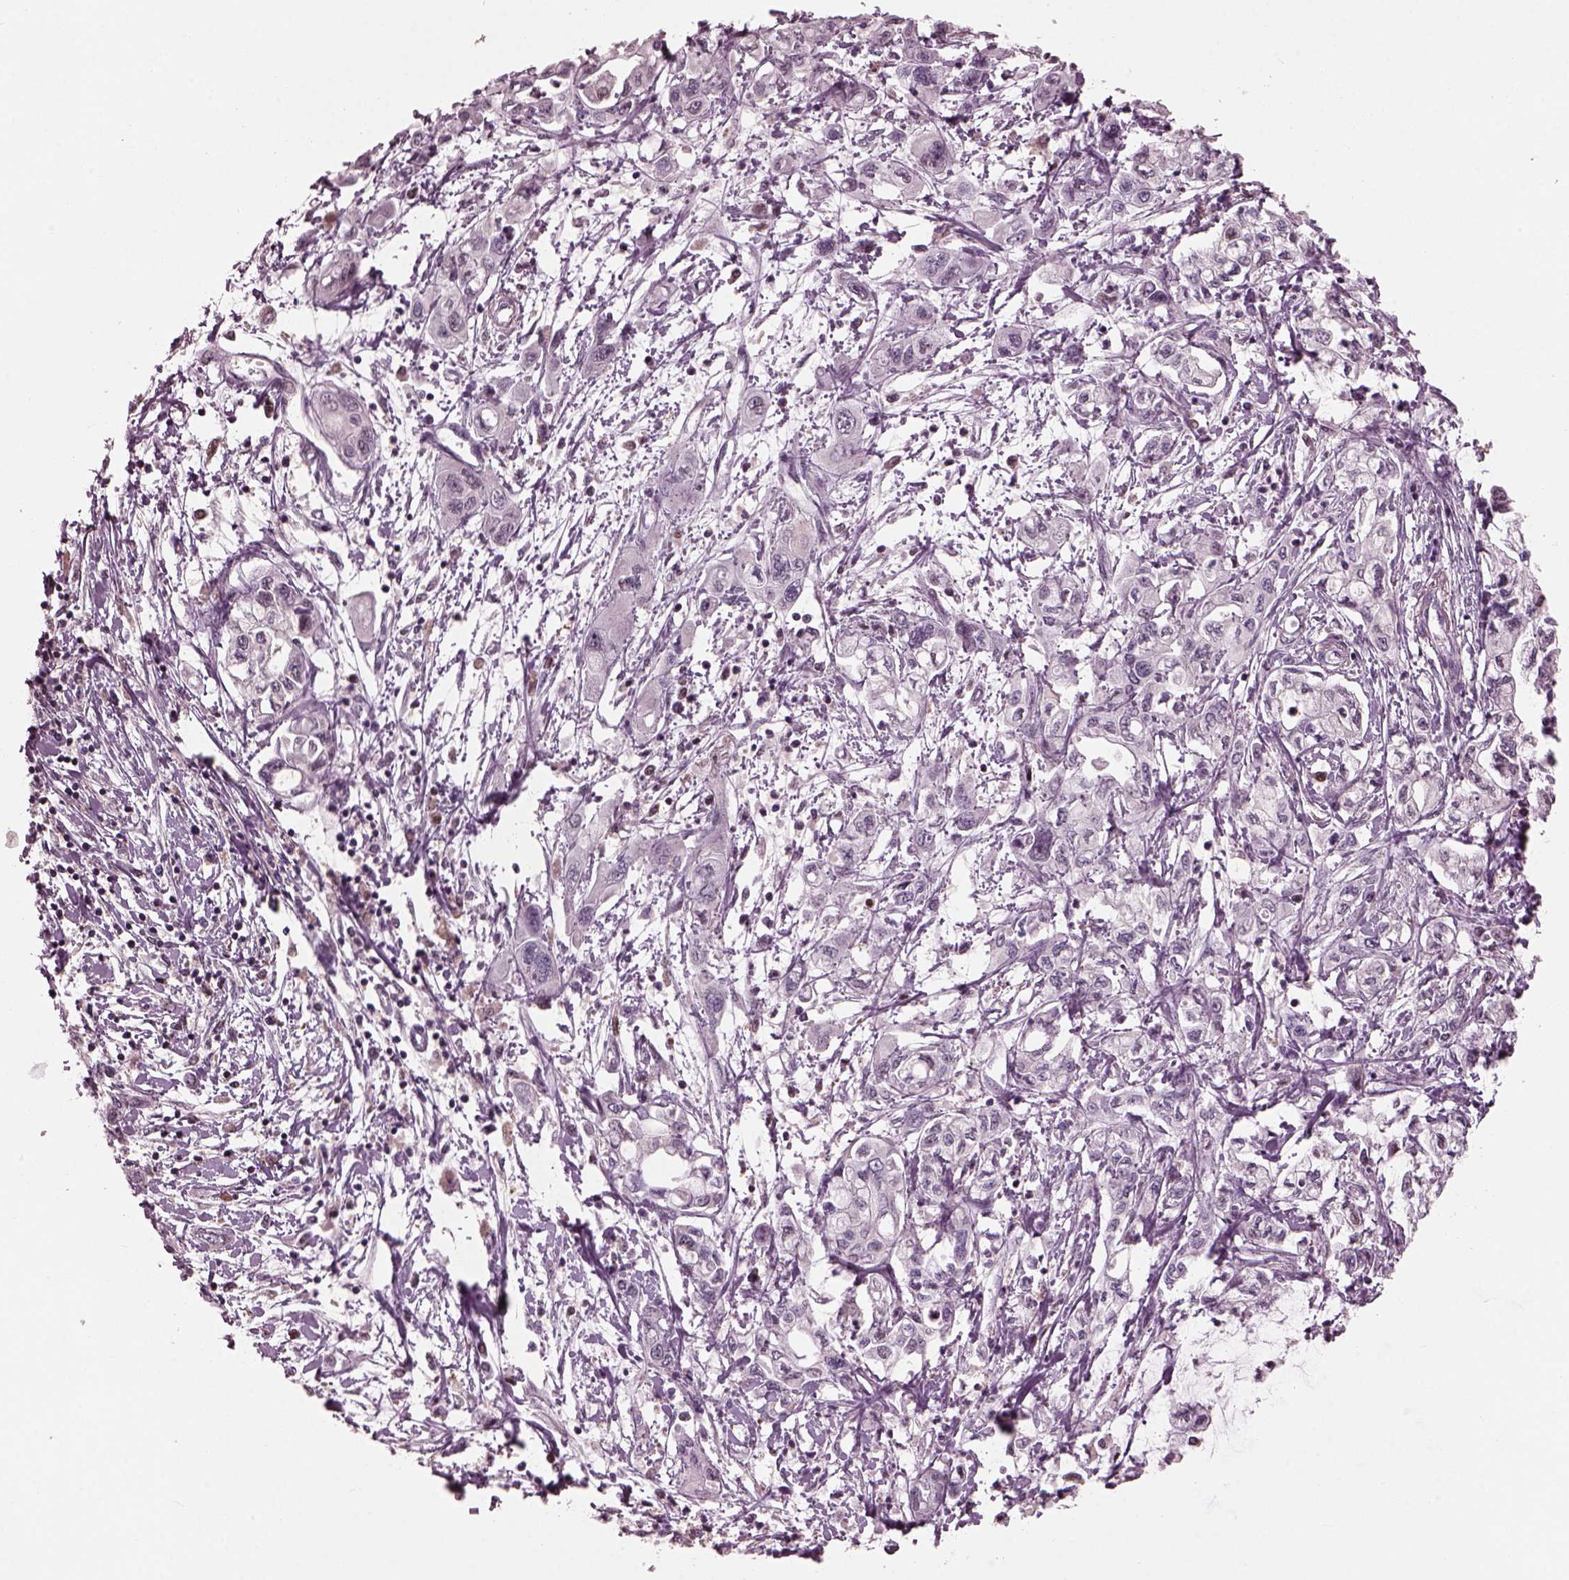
{"staining": {"intensity": "negative", "quantity": "none", "location": "none"}, "tissue": "pancreatic cancer", "cell_type": "Tumor cells", "image_type": "cancer", "snomed": [{"axis": "morphology", "description": "Adenocarcinoma, NOS"}, {"axis": "topography", "description": "Pancreas"}], "caption": "The image shows no significant staining in tumor cells of adenocarcinoma (pancreatic). (Stains: DAB (3,3'-diaminobenzidine) immunohistochemistry with hematoxylin counter stain, Microscopy: brightfield microscopy at high magnification).", "gene": "BFSP1", "patient": {"sex": "male", "age": 54}}